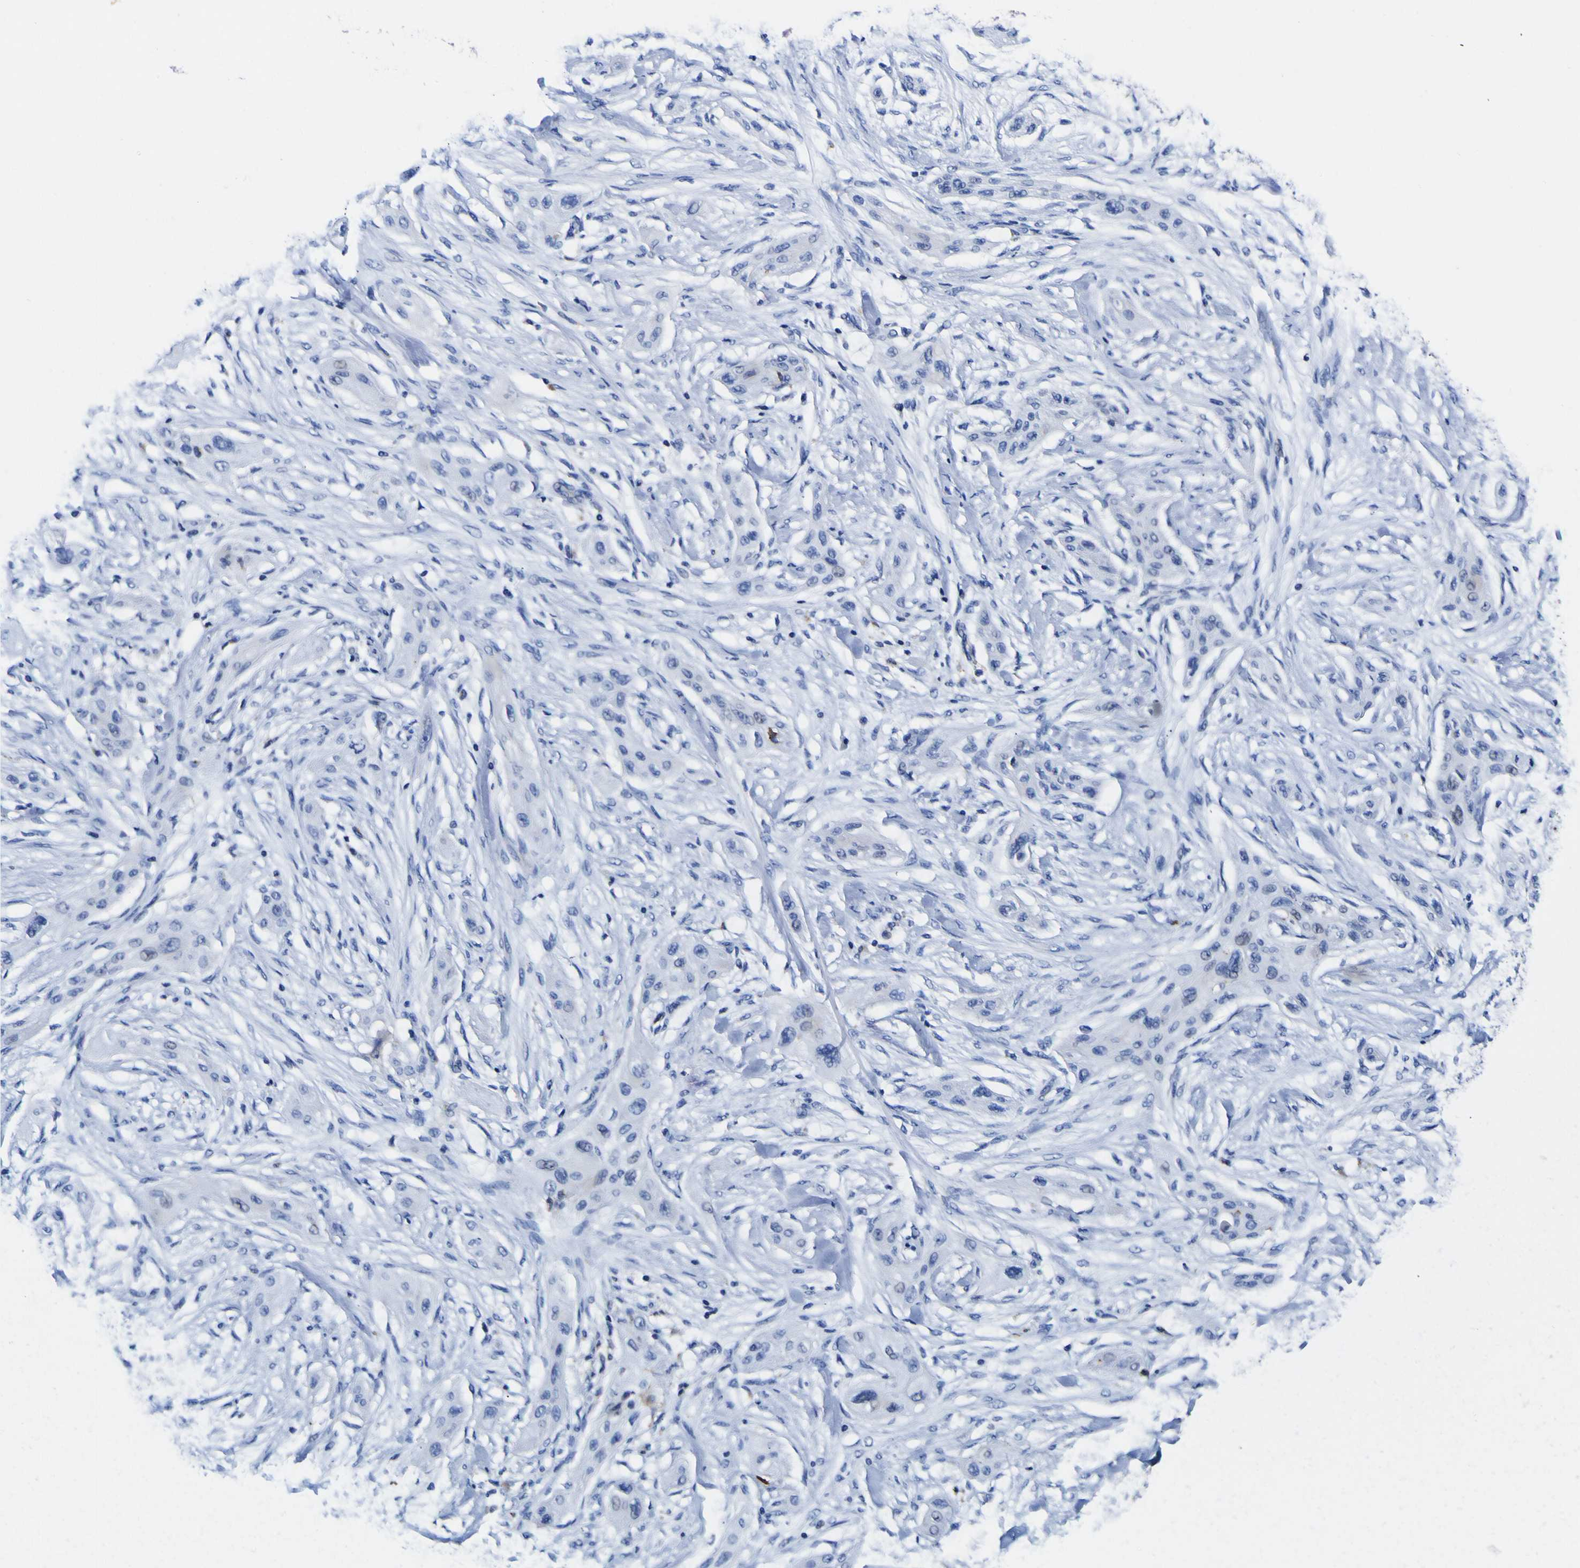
{"staining": {"intensity": "negative", "quantity": "none", "location": "none"}, "tissue": "lung cancer", "cell_type": "Tumor cells", "image_type": "cancer", "snomed": [{"axis": "morphology", "description": "Squamous cell carcinoma, NOS"}, {"axis": "topography", "description": "Lung"}], "caption": "Tumor cells are negative for brown protein staining in squamous cell carcinoma (lung). Nuclei are stained in blue.", "gene": "HLA-DQA1", "patient": {"sex": "female", "age": 47}}